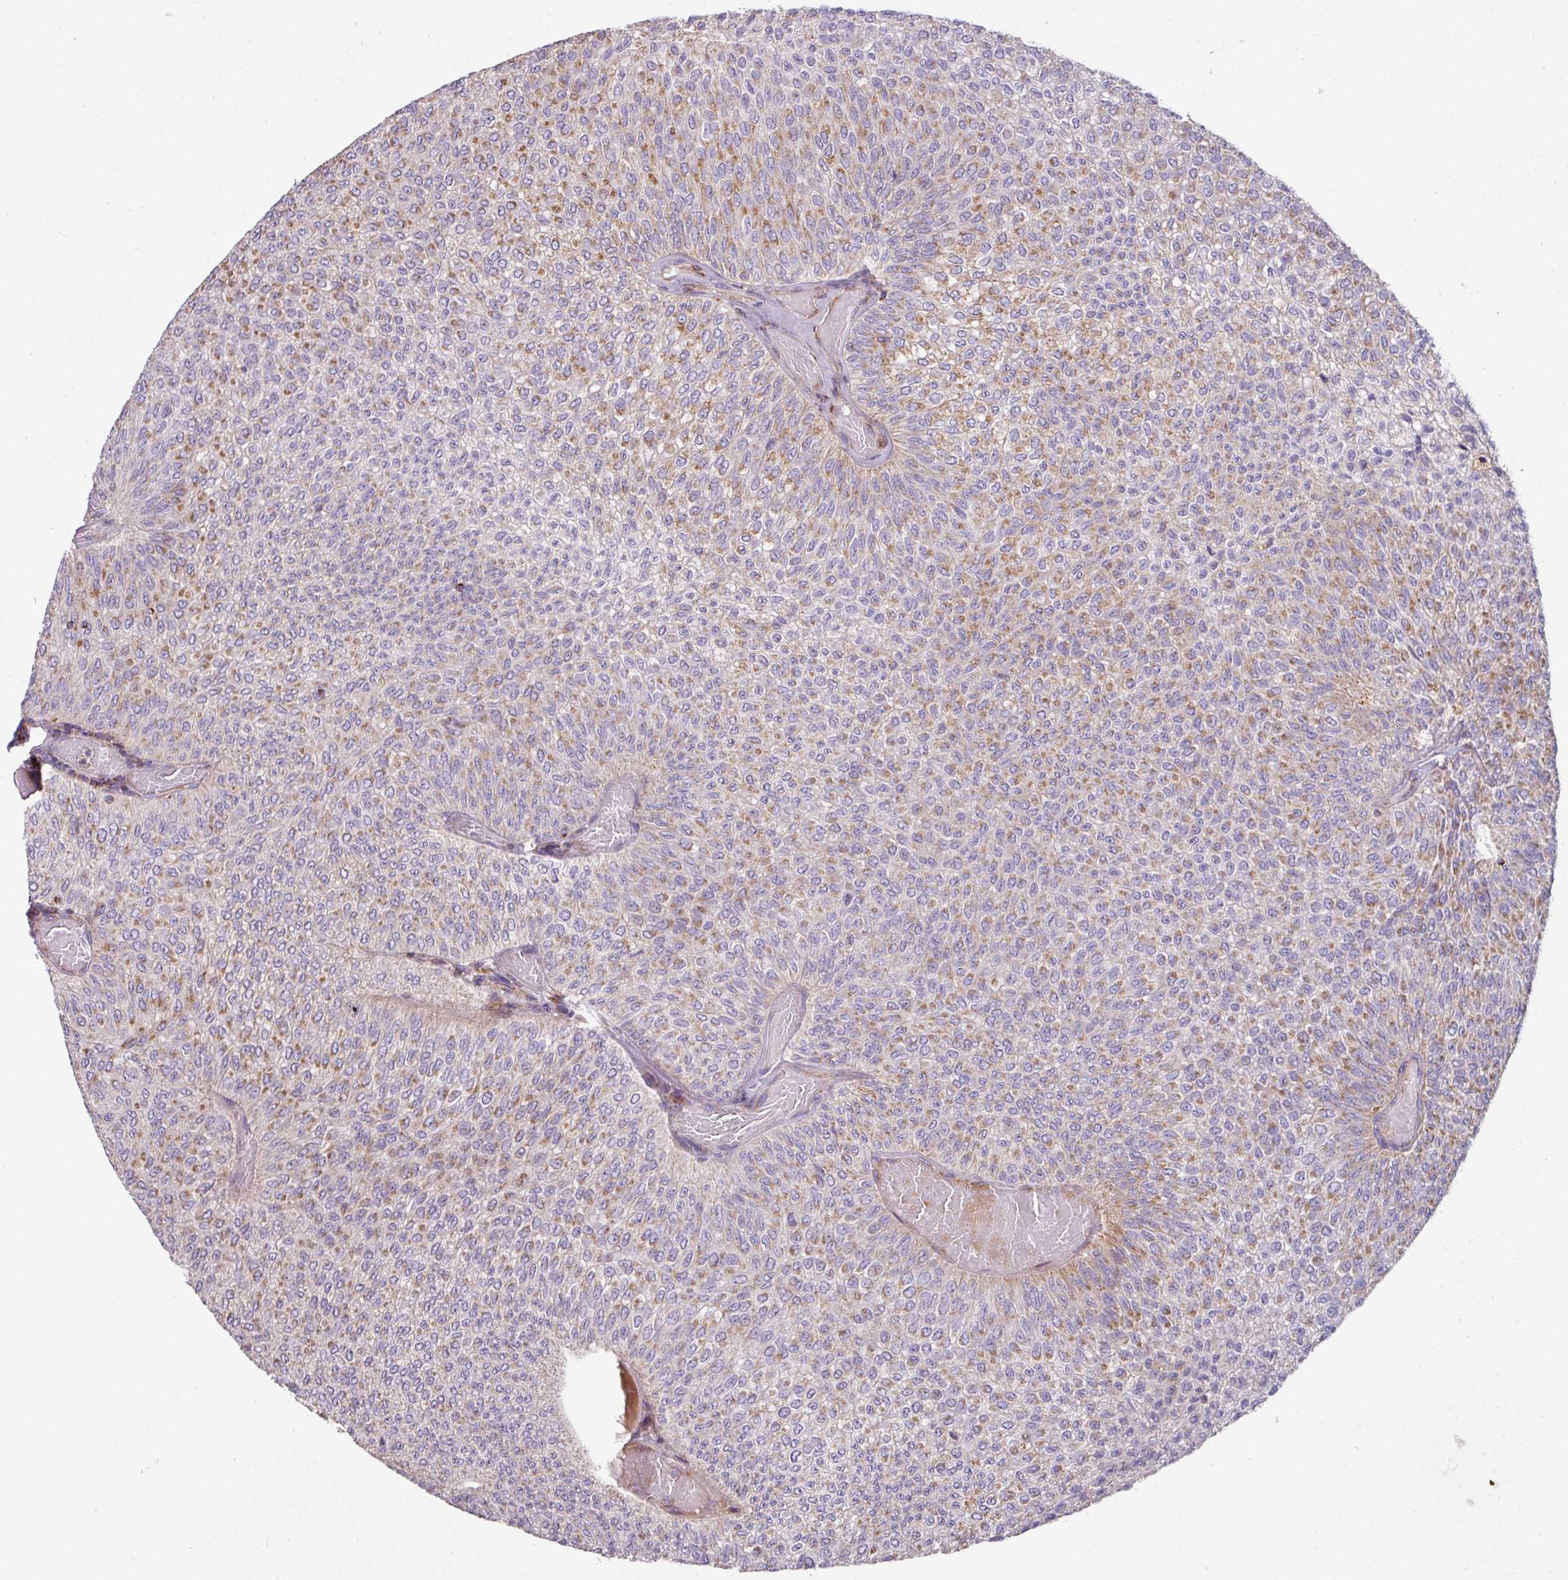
{"staining": {"intensity": "moderate", "quantity": ">75%", "location": "cytoplasmic/membranous"}, "tissue": "urothelial cancer", "cell_type": "Tumor cells", "image_type": "cancer", "snomed": [{"axis": "morphology", "description": "Urothelial carcinoma, Low grade"}, {"axis": "topography", "description": "Urinary bladder"}], "caption": "Immunohistochemical staining of low-grade urothelial carcinoma demonstrates moderate cytoplasmic/membranous protein expression in approximately >75% of tumor cells.", "gene": "SQOR", "patient": {"sex": "male", "age": 78}}